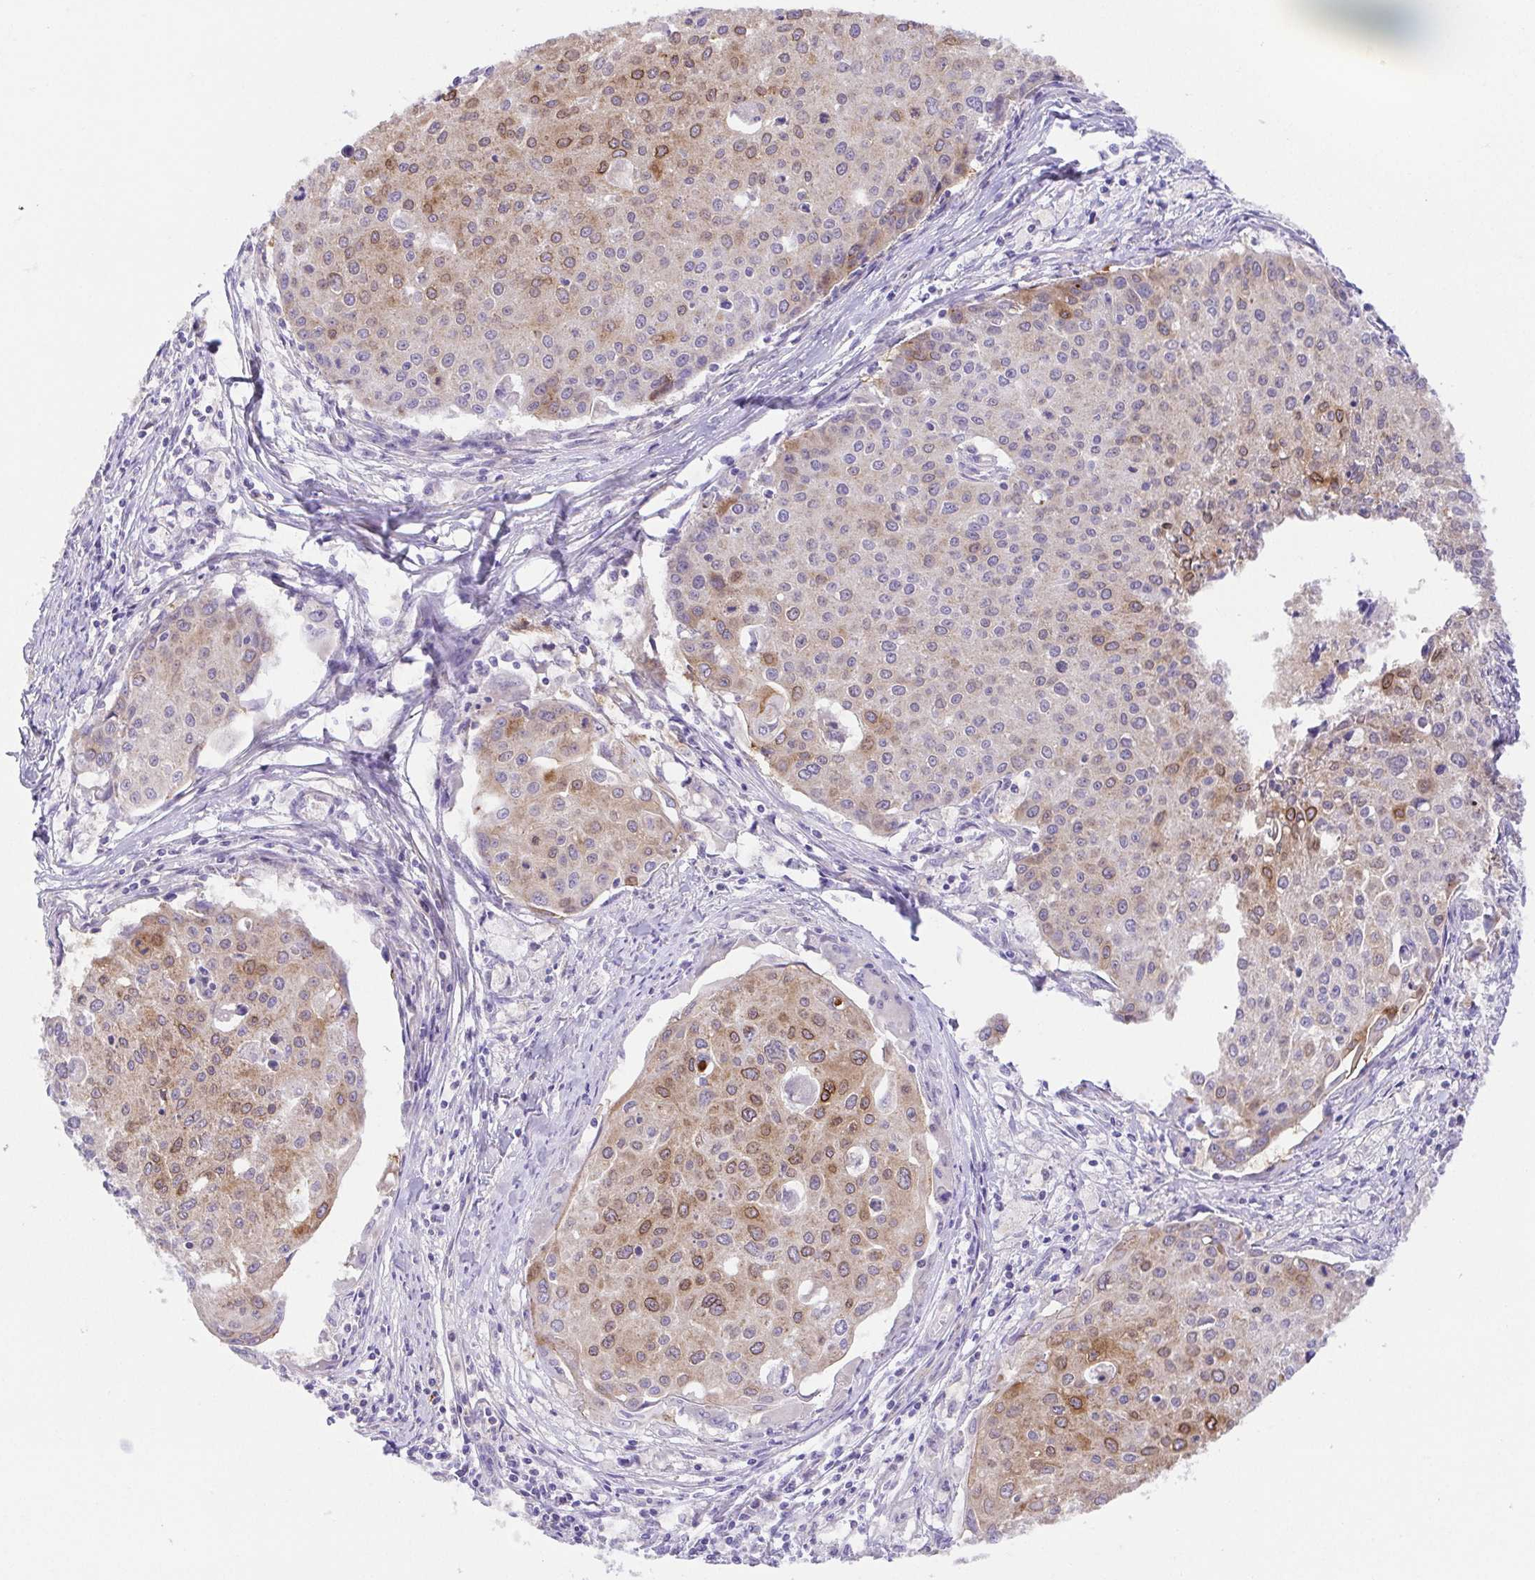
{"staining": {"intensity": "moderate", "quantity": "25%-75%", "location": "cytoplasmic/membranous"}, "tissue": "cervical cancer", "cell_type": "Tumor cells", "image_type": "cancer", "snomed": [{"axis": "morphology", "description": "Squamous cell carcinoma, NOS"}, {"axis": "topography", "description": "Cervix"}], "caption": "A high-resolution photomicrograph shows immunohistochemistry staining of squamous cell carcinoma (cervical), which demonstrates moderate cytoplasmic/membranous staining in approximately 25%-75% of tumor cells.", "gene": "SLC13A1", "patient": {"sex": "female", "age": 38}}